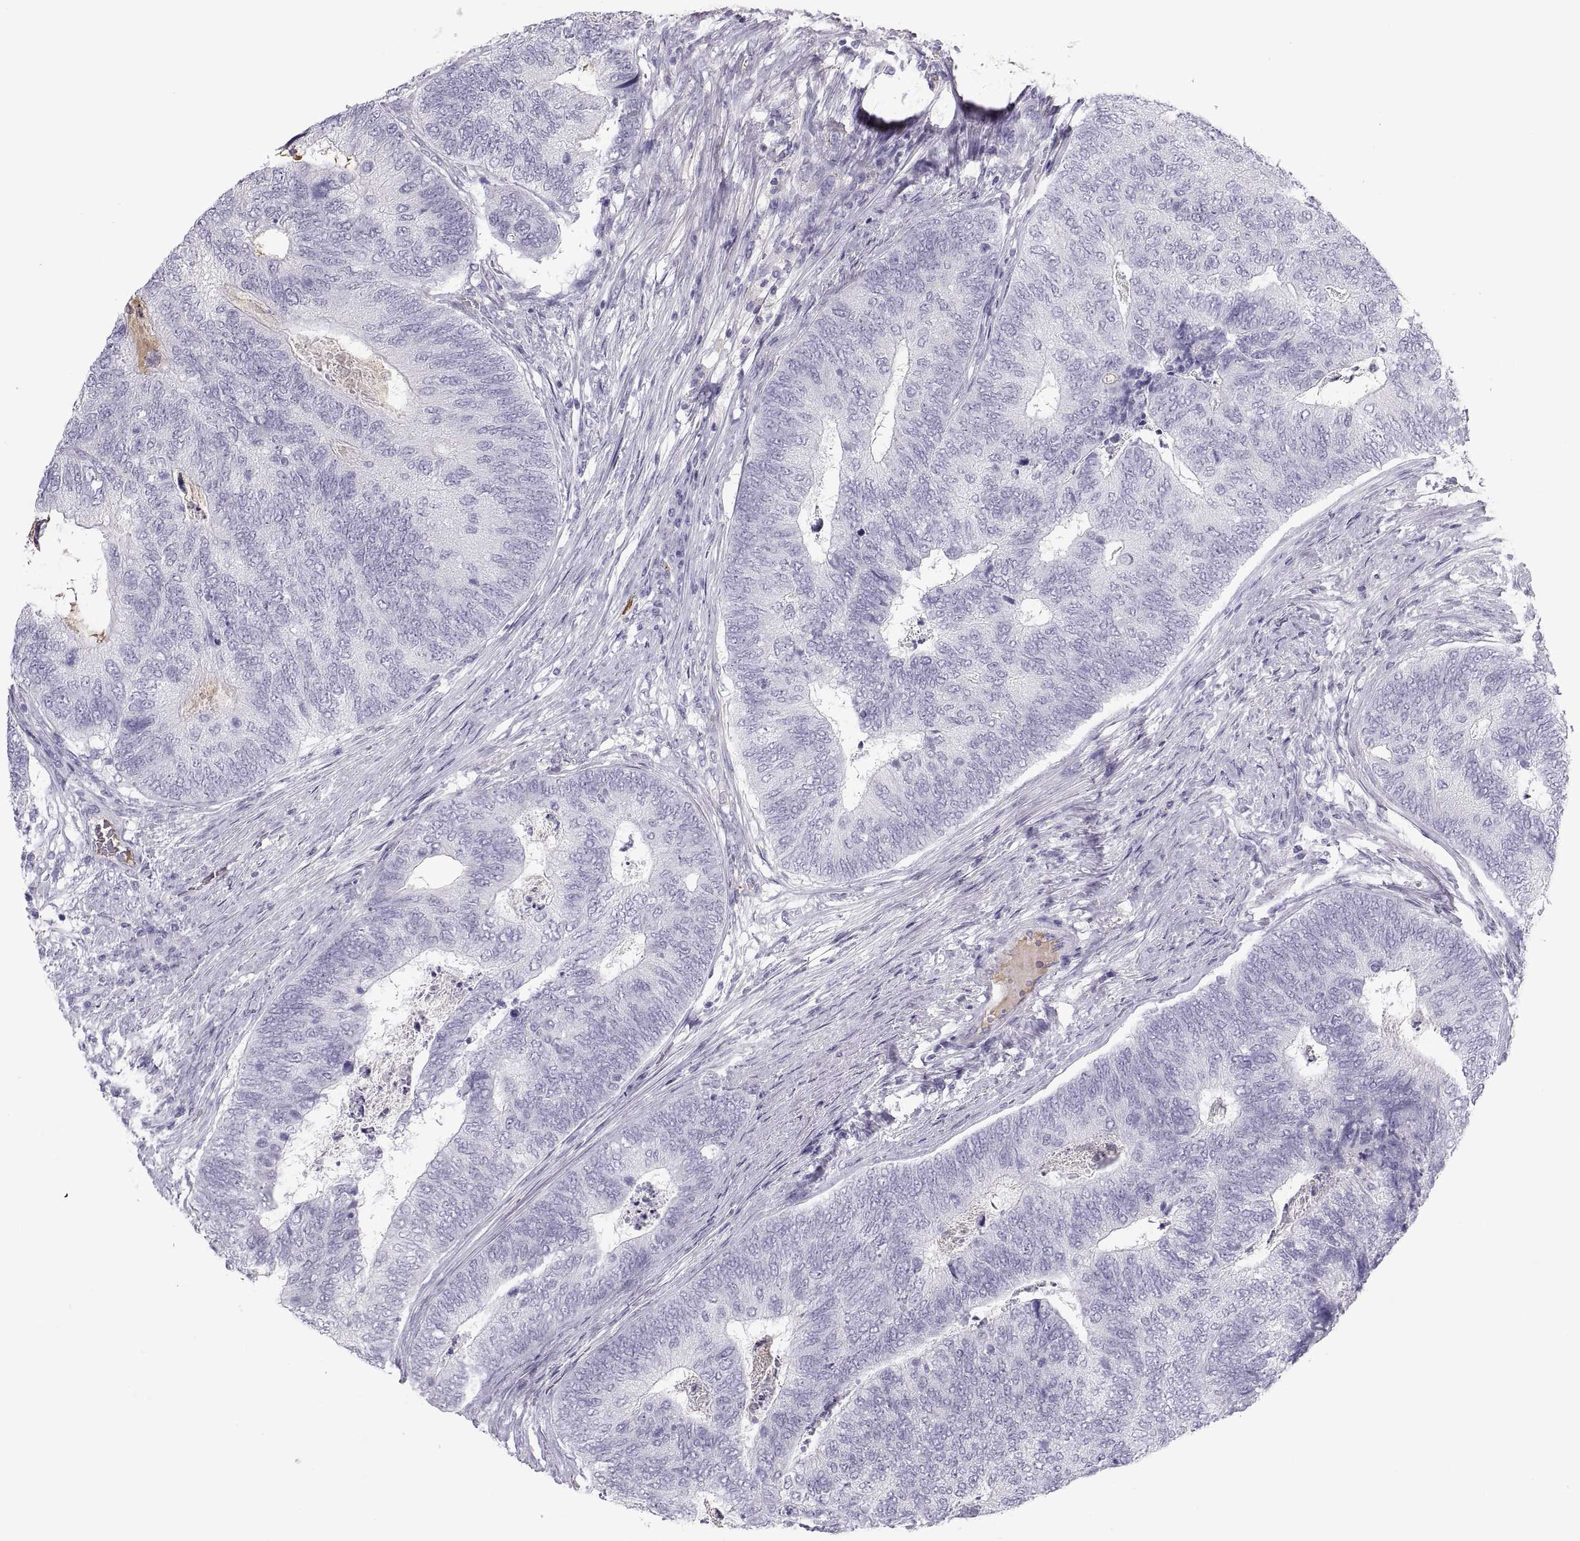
{"staining": {"intensity": "weak", "quantity": "<25%", "location": "cytoplasmic/membranous"}, "tissue": "colorectal cancer", "cell_type": "Tumor cells", "image_type": "cancer", "snomed": [{"axis": "morphology", "description": "Adenocarcinoma, NOS"}, {"axis": "topography", "description": "Colon"}], "caption": "Tumor cells are negative for protein expression in human colorectal adenocarcinoma. (Immunohistochemistry (ihc), brightfield microscopy, high magnification).", "gene": "MAGEB2", "patient": {"sex": "female", "age": 67}}